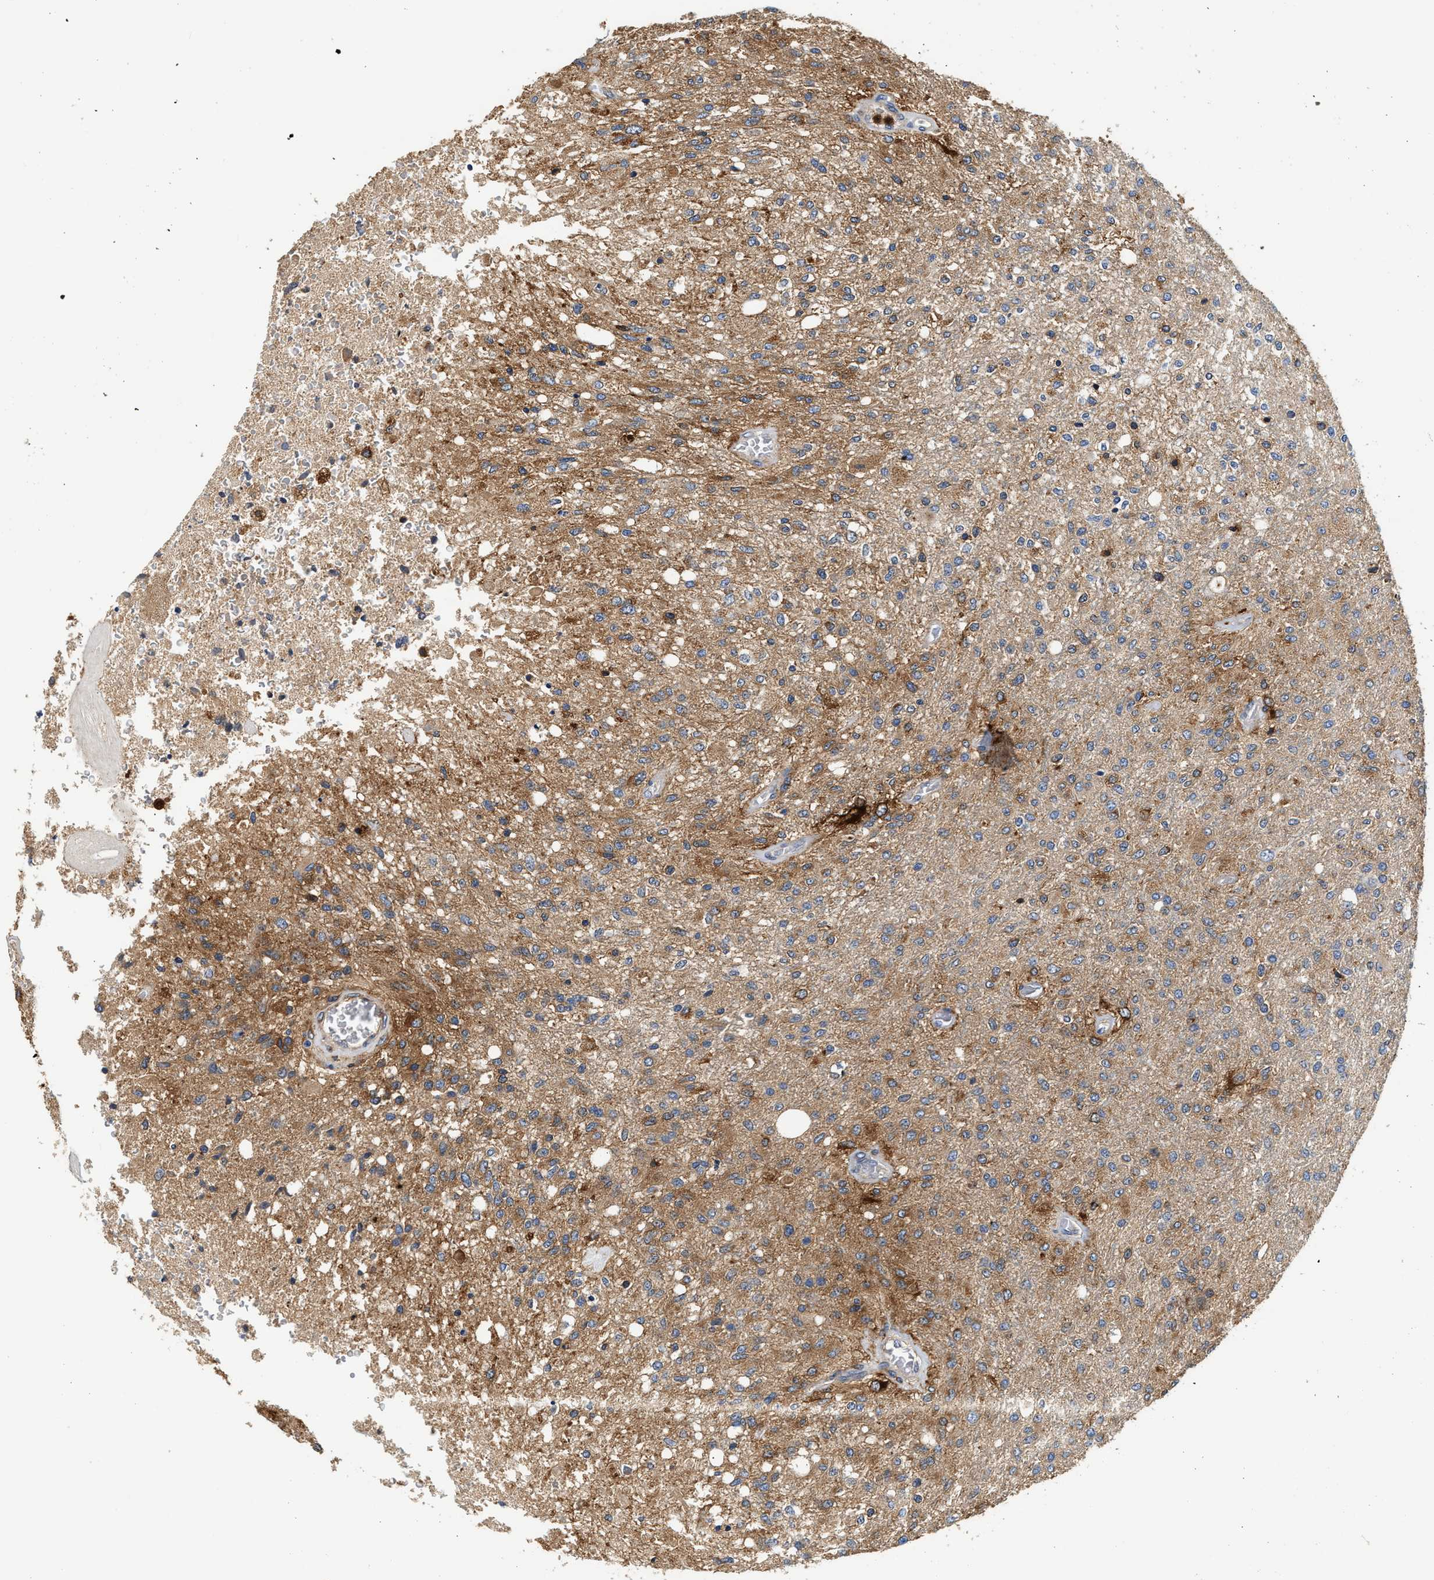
{"staining": {"intensity": "moderate", "quantity": ">75%", "location": "cytoplasmic/membranous"}, "tissue": "glioma", "cell_type": "Tumor cells", "image_type": "cancer", "snomed": [{"axis": "morphology", "description": "Normal tissue, NOS"}, {"axis": "morphology", "description": "Glioma, malignant, High grade"}, {"axis": "topography", "description": "Cerebral cortex"}], "caption": "There is medium levels of moderate cytoplasmic/membranous expression in tumor cells of high-grade glioma (malignant), as demonstrated by immunohistochemical staining (brown color).", "gene": "RAB31", "patient": {"sex": "male", "age": 77}}